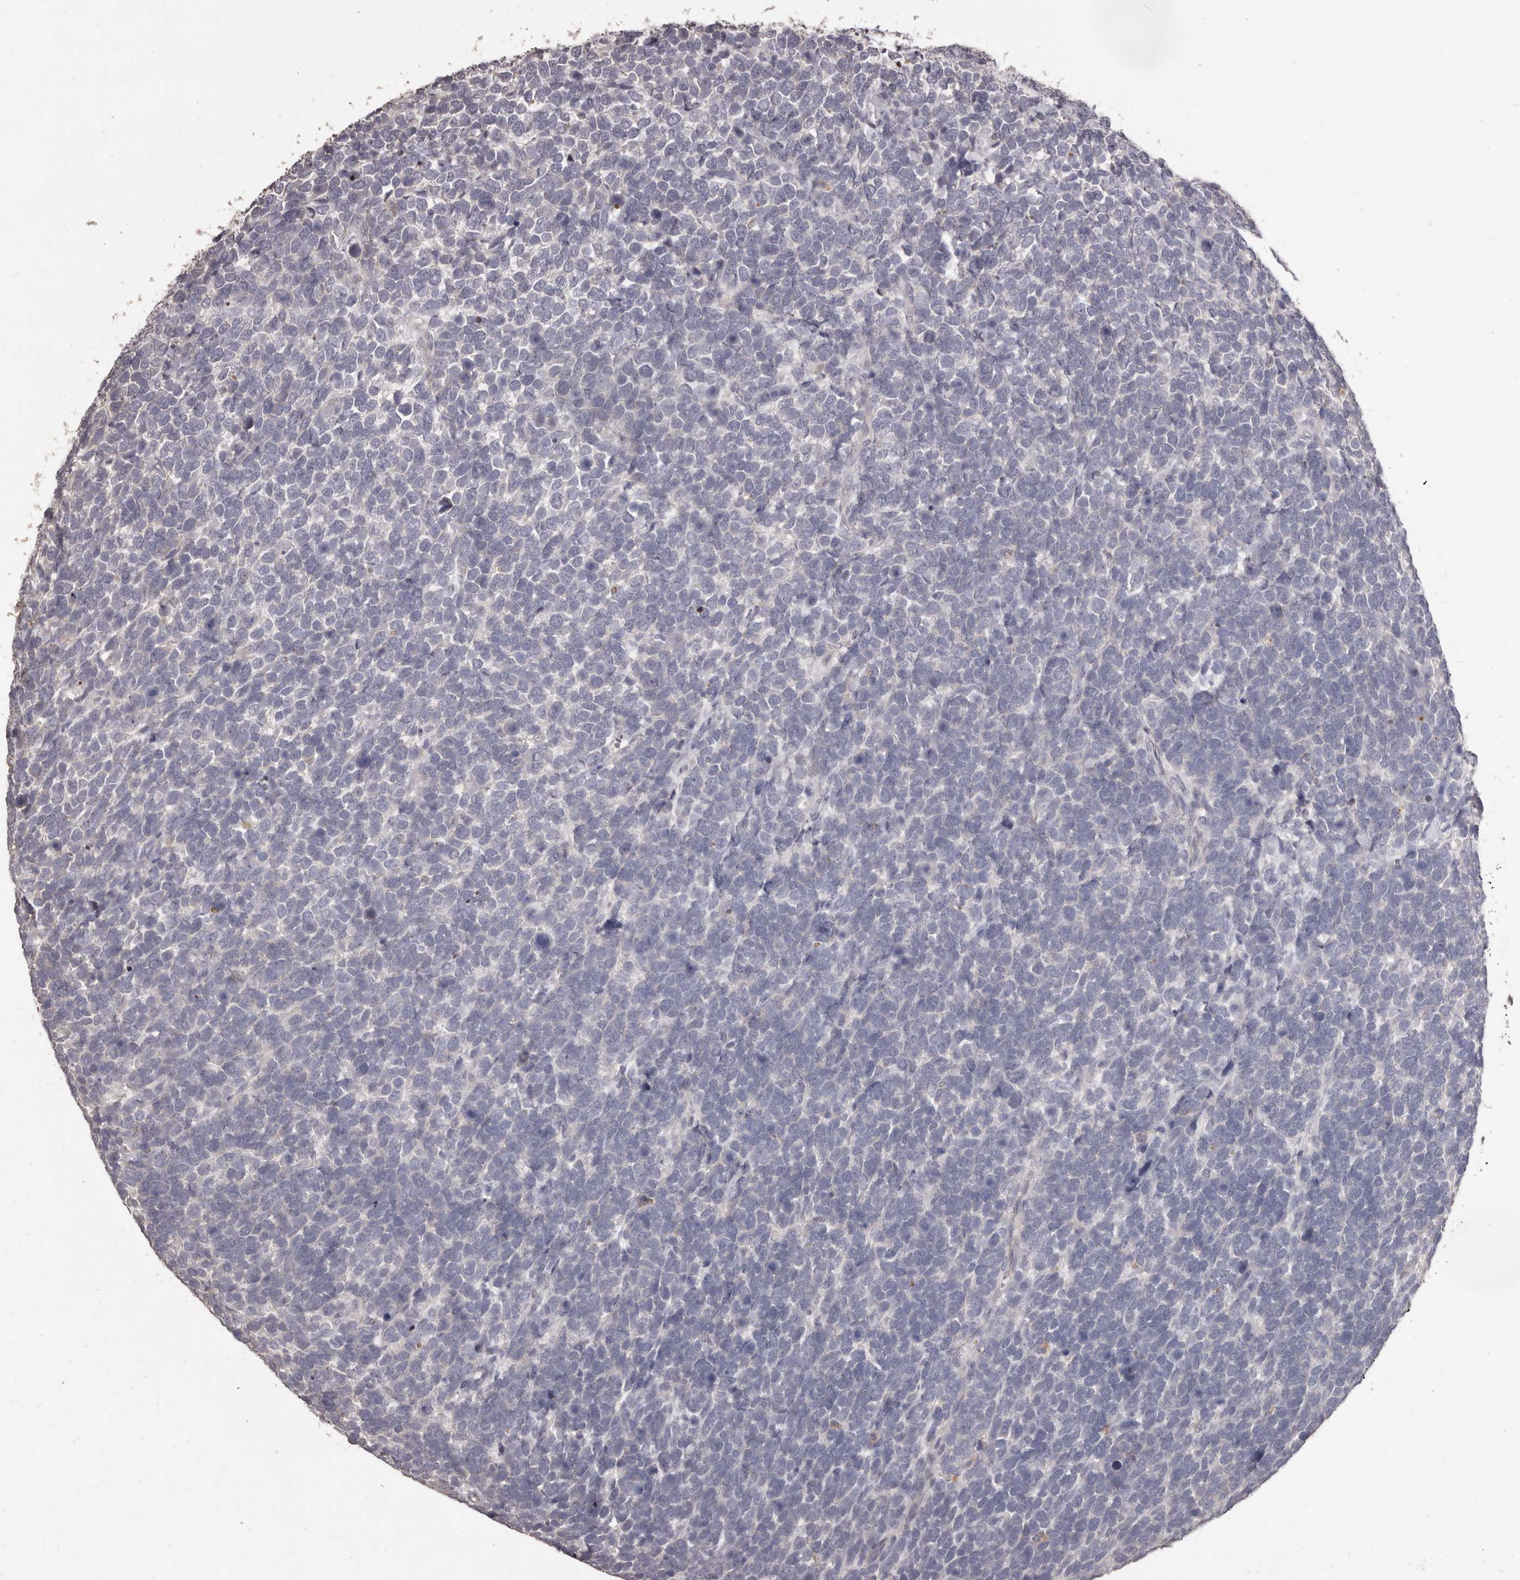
{"staining": {"intensity": "negative", "quantity": "none", "location": "none"}, "tissue": "urothelial cancer", "cell_type": "Tumor cells", "image_type": "cancer", "snomed": [{"axis": "morphology", "description": "Urothelial carcinoma, High grade"}, {"axis": "topography", "description": "Urinary bladder"}], "caption": "This is a histopathology image of IHC staining of urothelial cancer, which shows no expression in tumor cells.", "gene": "PRSS27", "patient": {"sex": "female", "age": 80}}